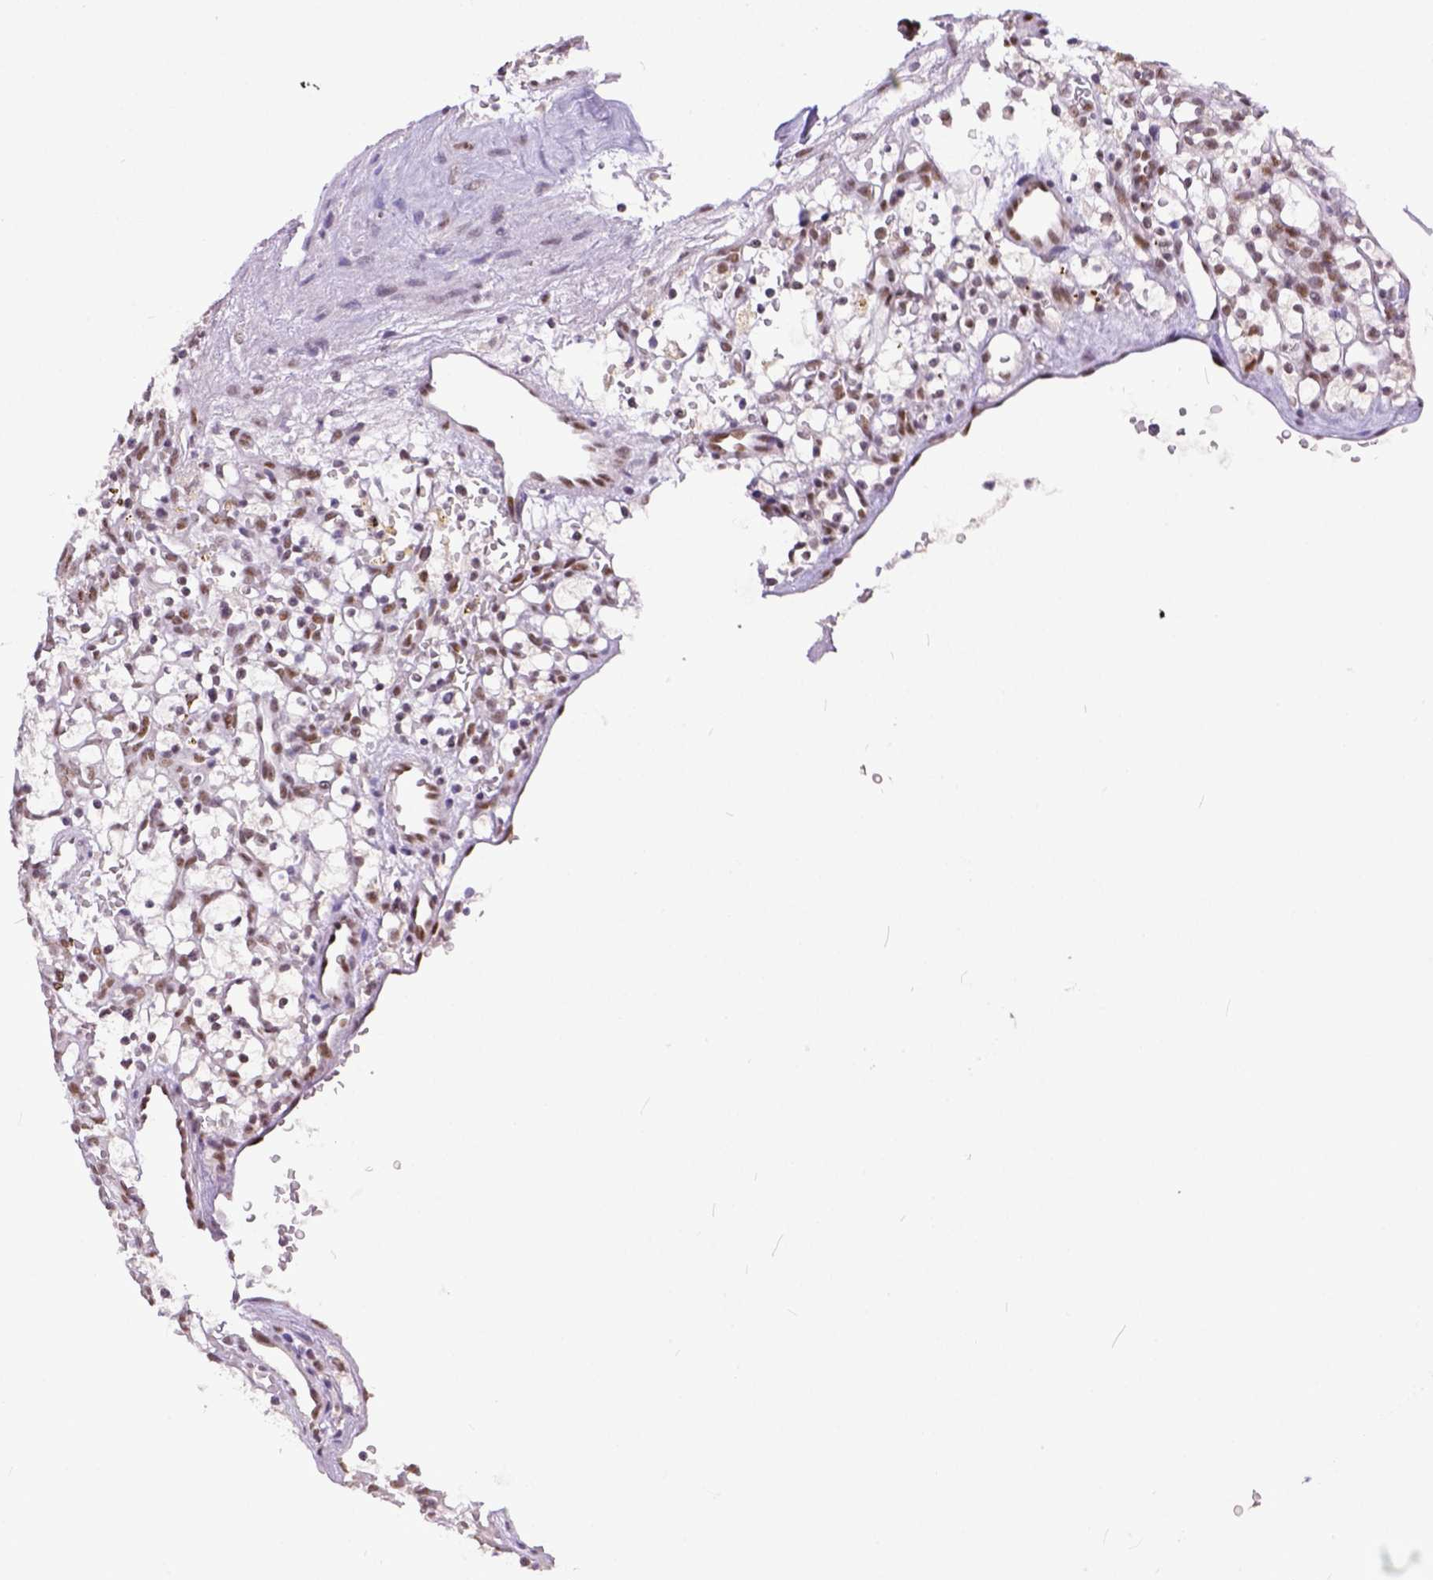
{"staining": {"intensity": "strong", "quantity": ">75%", "location": "nuclear"}, "tissue": "renal cancer", "cell_type": "Tumor cells", "image_type": "cancer", "snomed": [{"axis": "morphology", "description": "Adenocarcinoma, NOS"}, {"axis": "topography", "description": "Kidney"}], "caption": "Human renal adenocarcinoma stained with a protein marker displays strong staining in tumor cells.", "gene": "ERCC1", "patient": {"sex": "female", "age": 64}}